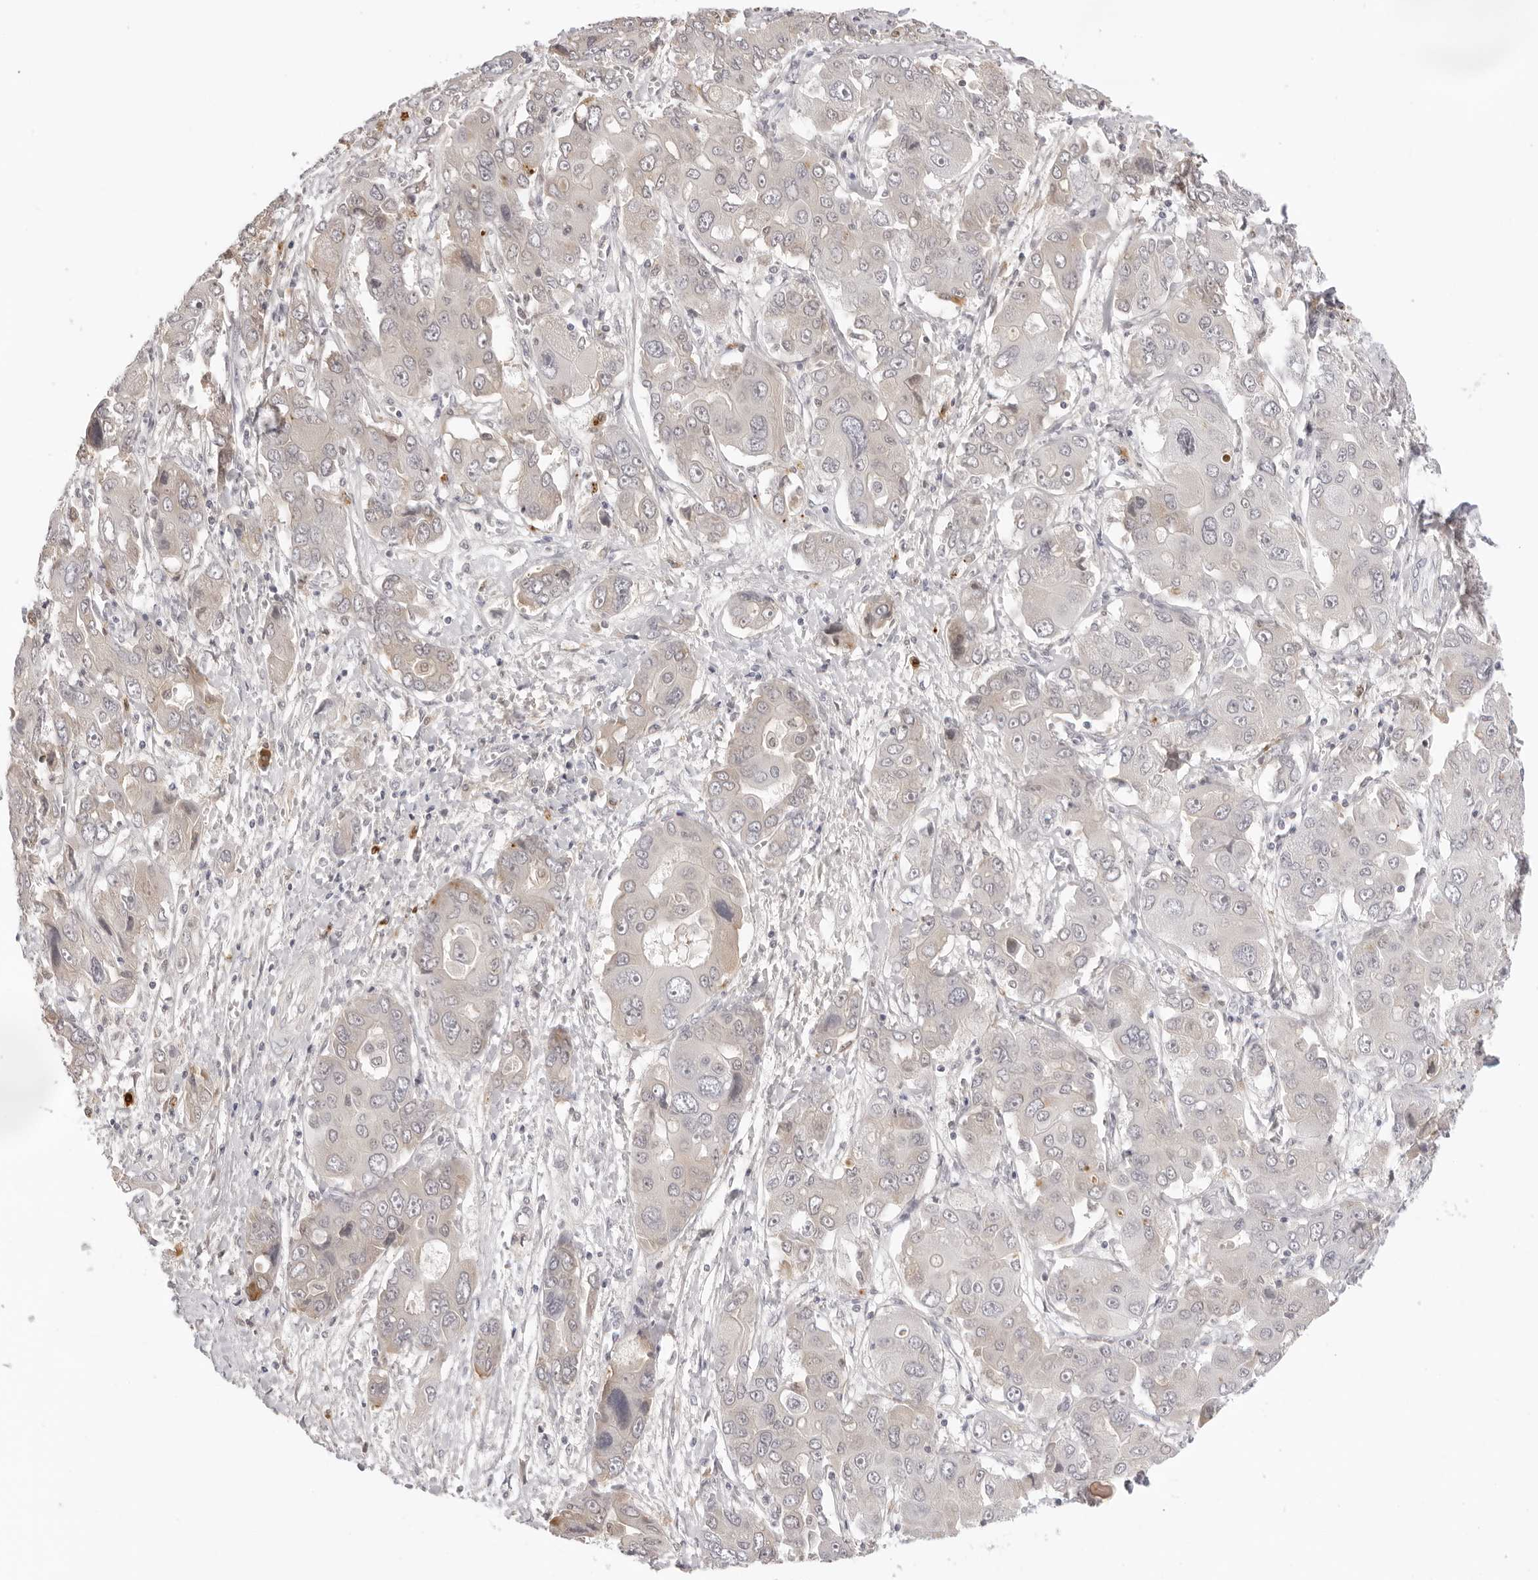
{"staining": {"intensity": "negative", "quantity": "none", "location": "none"}, "tissue": "liver cancer", "cell_type": "Tumor cells", "image_type": "cancer", "snomed": [{"axis": "morphology", "description": "Cholangiocarcinoma"}, {"axis": "topography", "description": "Liver"}], "caption": "Tumor cells show no significant protein staining in liver cancer. The staining was performed using DAB to visualize the protein expression in brown, while the nuclei were stained in blue with hematoxylin (Magnification: 20x).", "gene": "STRADB", "patient": {"sex": "male", "age": 67}}